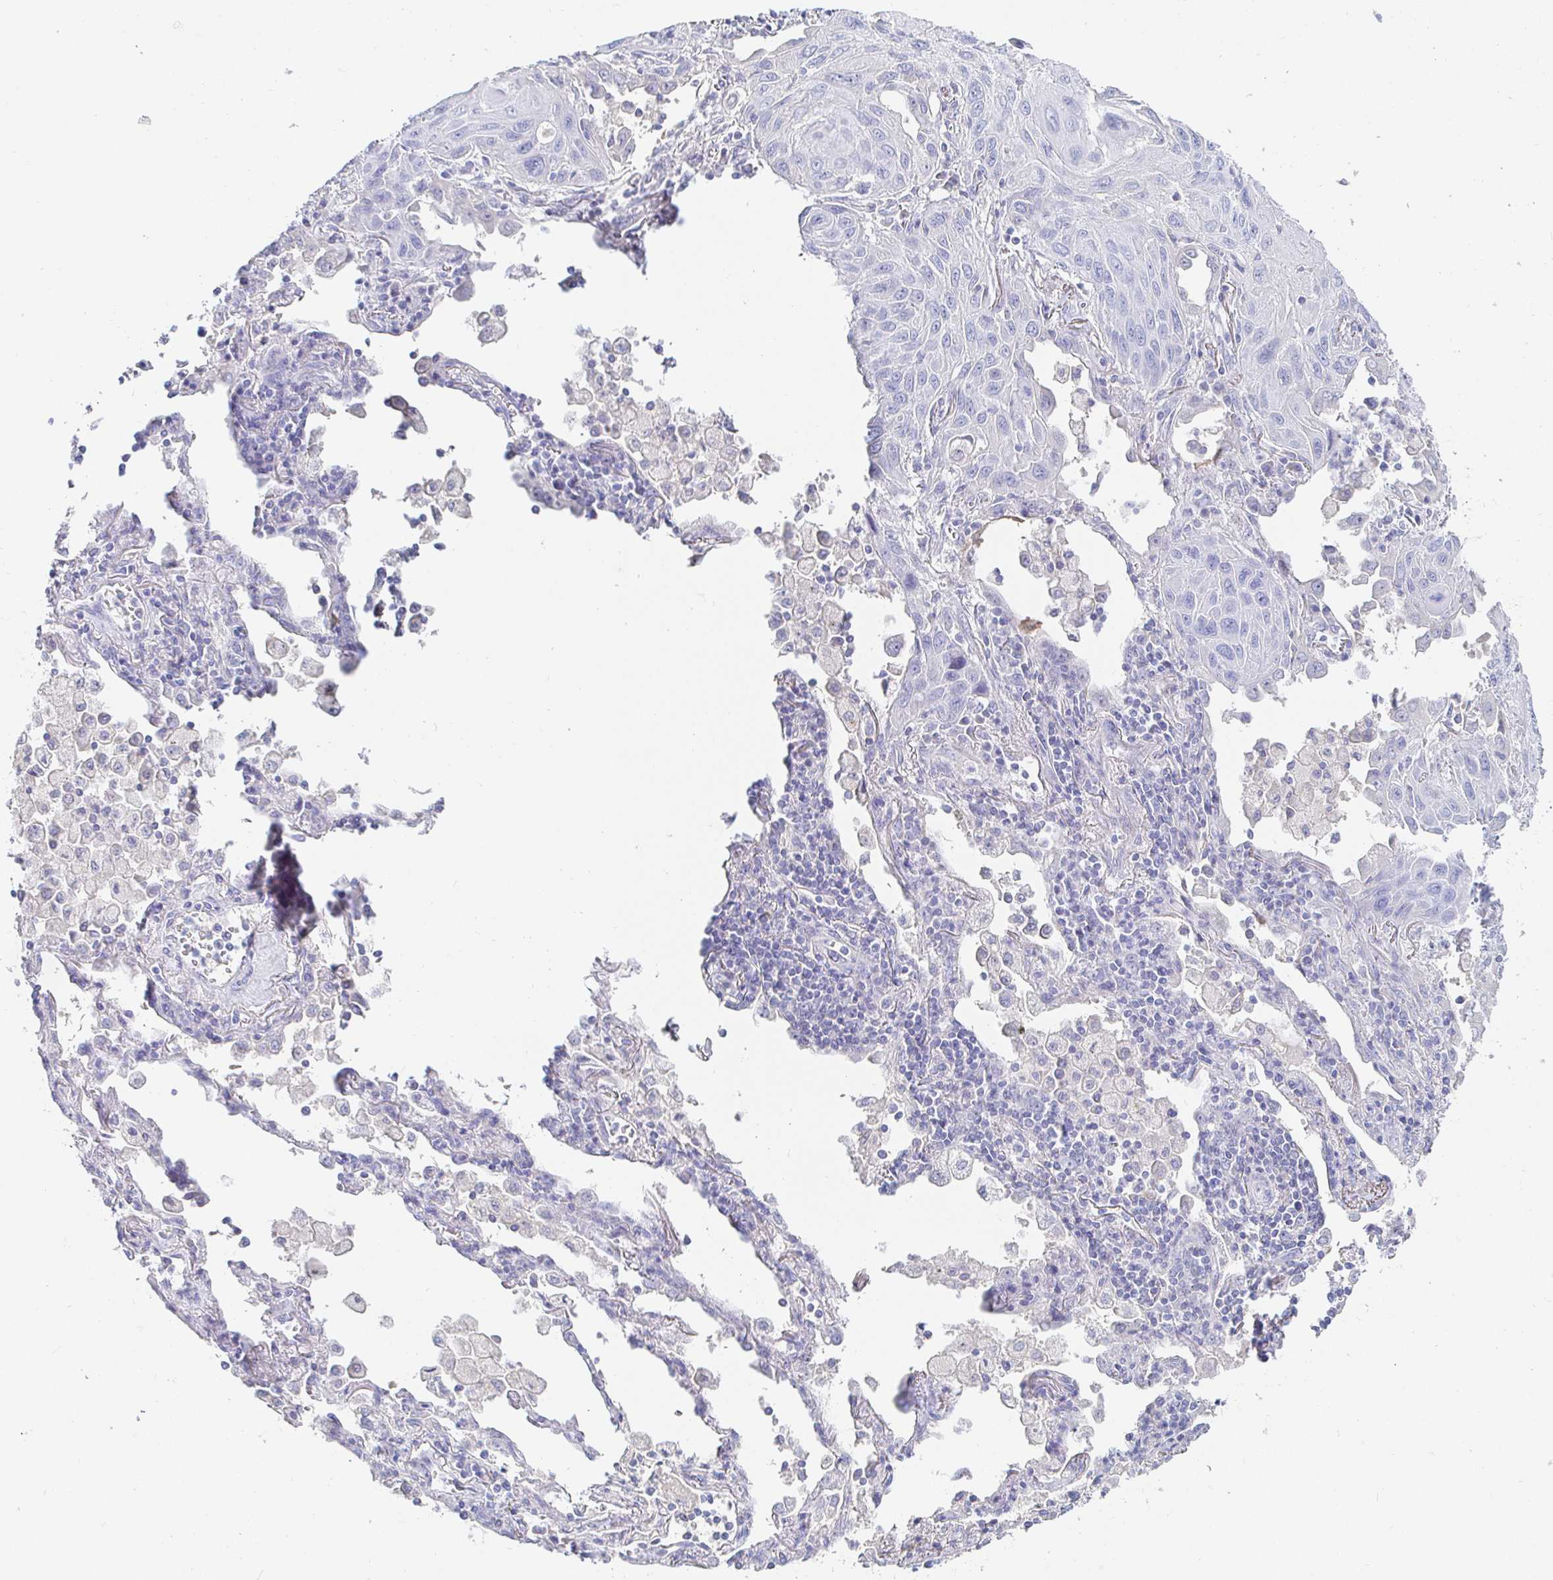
{"staining": {"intensity": "negative", "quantity": "none", "location": "none"}, "tissue": "lung cancer", "cell_type": "Tumor cells", "image_type": "cancer", "snomed": [{"axis": "morphology", "description": "Squamous cell carcinoma, NOS"}, {"axis": "topography", "description": "Lung"}], "caption": "Immunohistochemical staining of human lung cancer reveals no significant expression in tumor cells.", "gene": "PDE6B", "patient": {"sex": "male", "age": 79}}